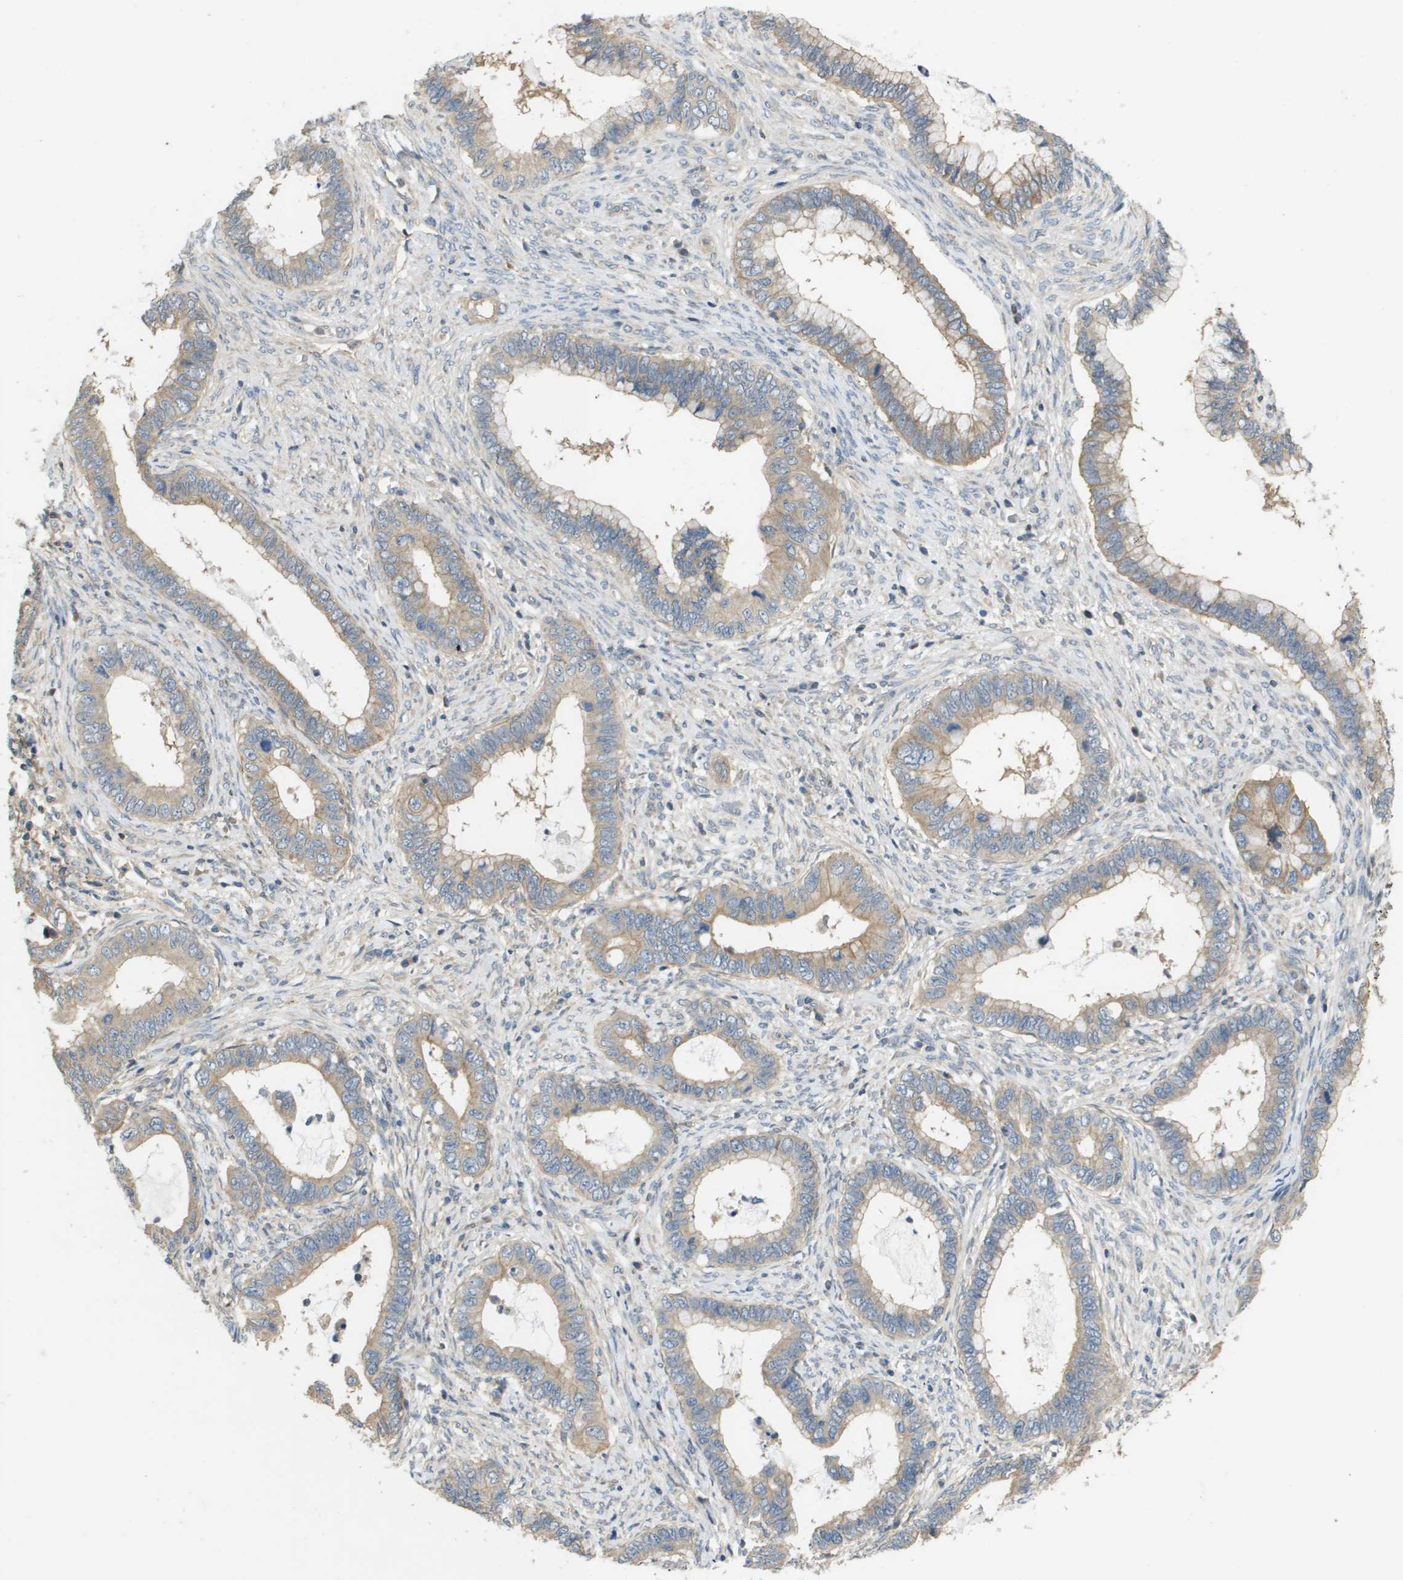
{"staining": {"intensity": "weak", "quantity": ">75%", "location": "cytoplasmic/membranous"}, "tissue": "cervical cancer", "cell_type": "Tumor cells", "image_type": "cancer", "snomed": [{"axis": "morphology", "description": "Adenocarcinoma, NOS"}, {"axis": "topography", "description": "Cervix"}], "caption": "Adenocarcinoma (cervical) stained with DAB (3,3'-diaminobenzidine) IHC demonstrates low levels of weak cytoplasmic/membranous staining in about >75% of tumor cells.", "gene": "KRT23", "patient": {"sex": "female", "age": 44}}